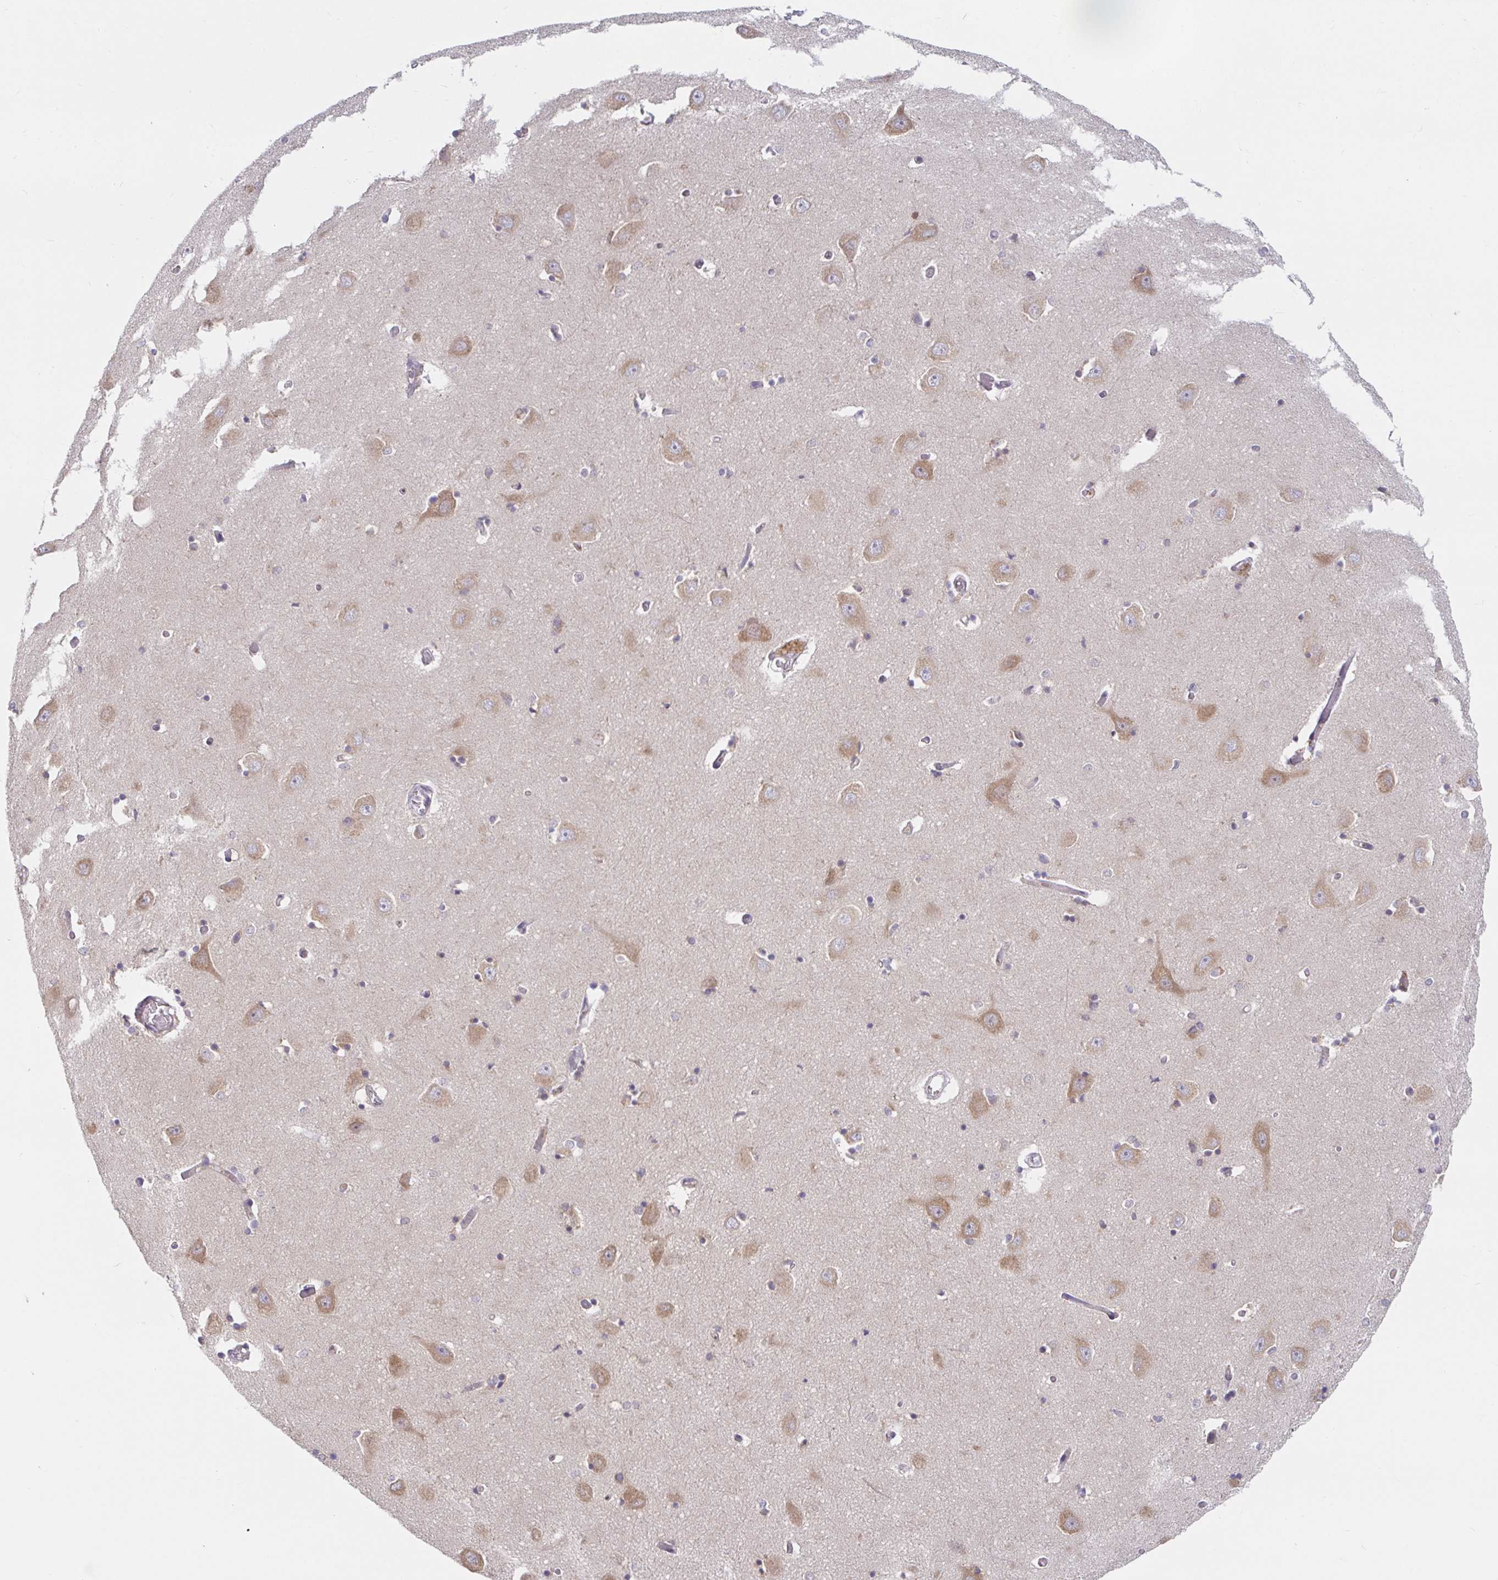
{"staining": {"intensity": "negative", "quantity": "none", "location": "none"}, "tissue": "caudate", "cell_type": "Glial cells", "image_type": "normal", "snomed": [{"axis": "morphology", "description": "Normal tissue, NOS"}, {"axis": "topography", "description": "Lateral ventricle wall"}, {"axis": "topography", "description": "Hippocampus"}], "caption": "High magnification brightfield microscopy of unremarkable caudate stained with DAB (brown) and counterstained with hematoxylin (blue): glial cells show no significant positivity. The staining is performed using DAB (3,3'-diaminobenzidine) brown chromogen with nuclei counter-stained in using hematoxylin.", "gene": "LARP1", "patient": {"sex": "female", "age": 63}}